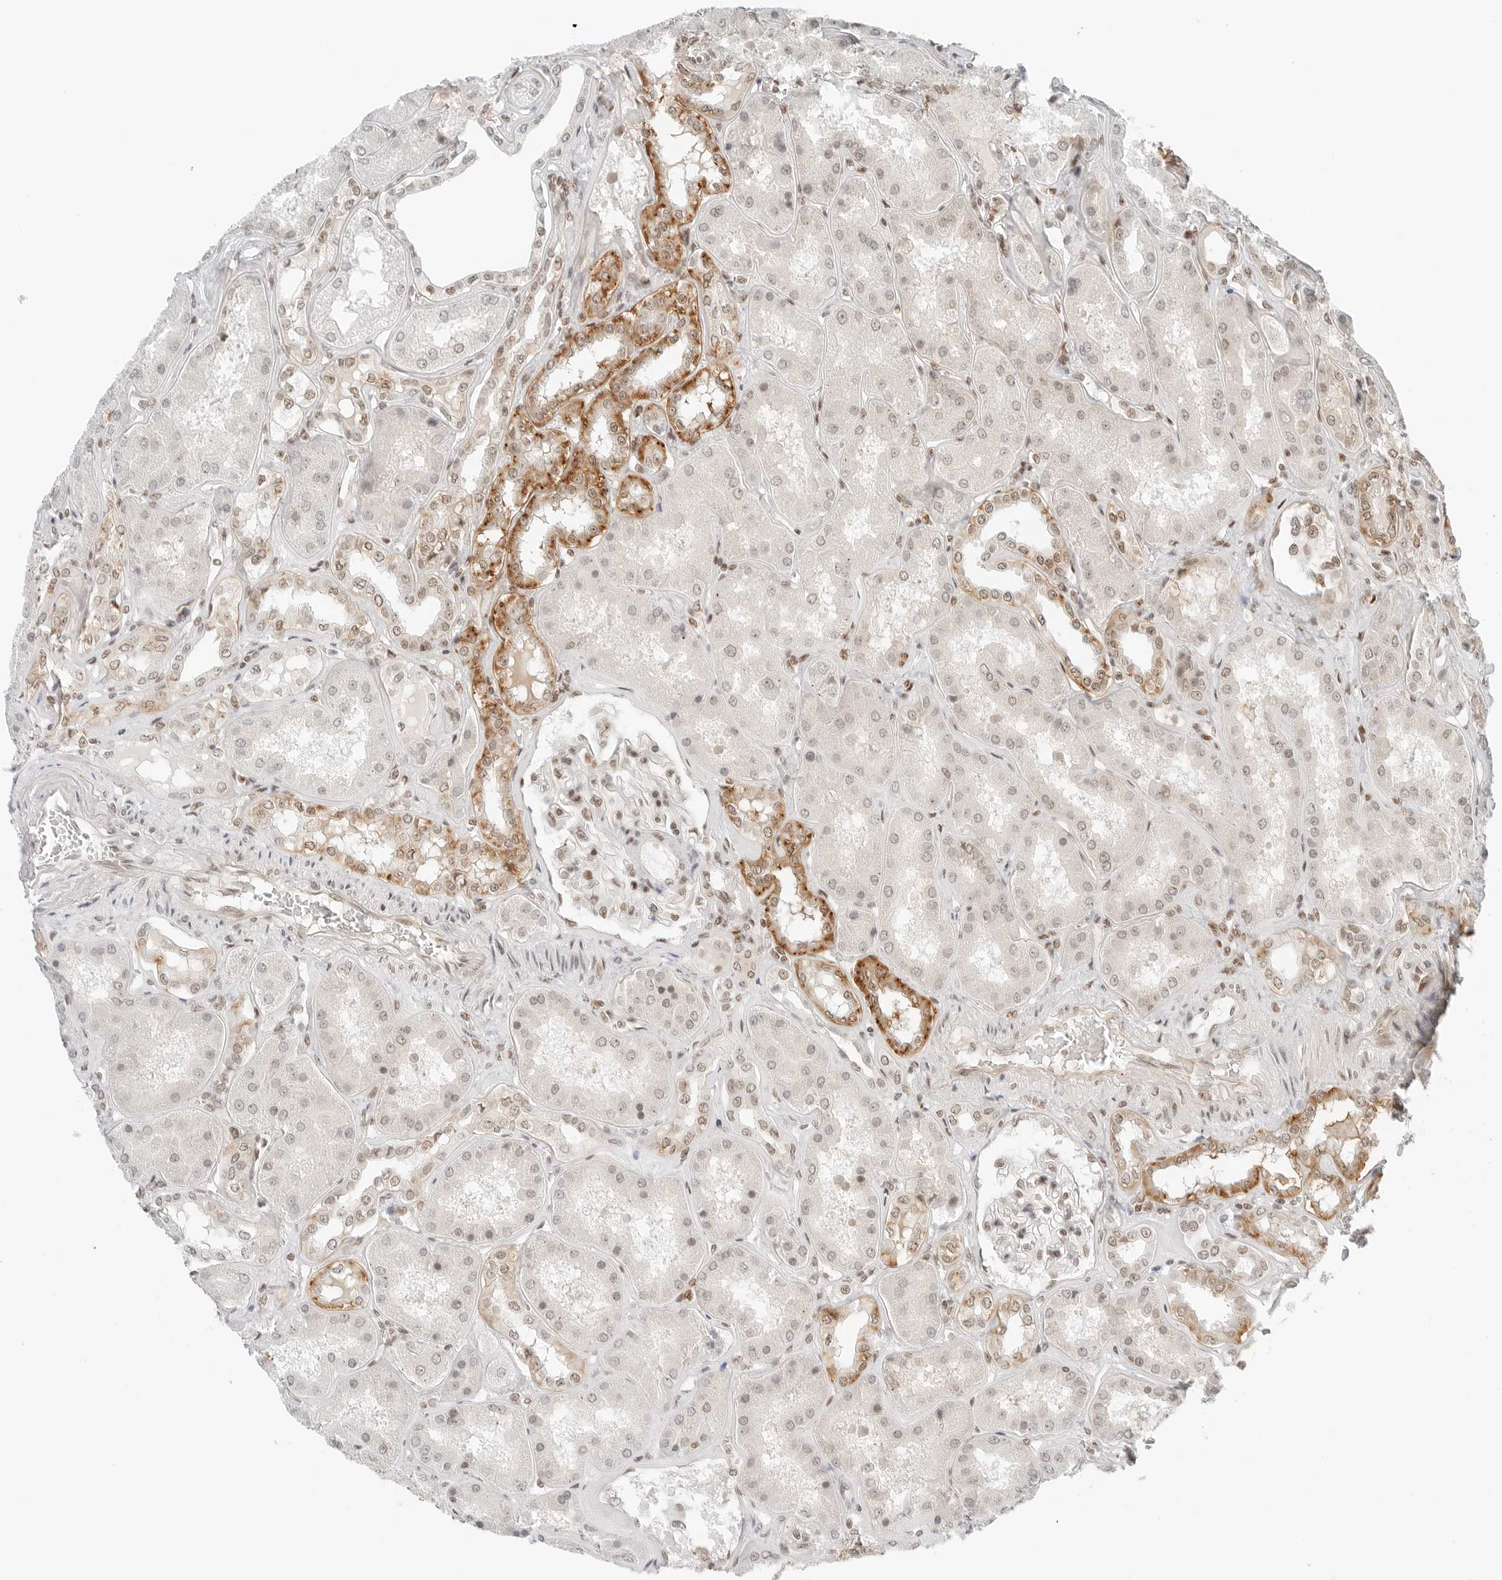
{"staining": {"intensity": "strong", "quantity": "25%-75%", "location": "nuclear"}, "tissue": "kidney", "cell_type": "Cells in glomeruli", "image_type": "normal", "snomed": [{"axis": "morphology", "description": "Normal tissue, NOS"}, {"axis": "topography", "description": "Kidney"}], "caption": "DAB immunohistochemical staining of unremarkable kidney exhibits strong nuclear protein staining in approximately 25%-75% of cells in glomeruli. (Brightfield microscopy of DAB IHC at high magnification).", "gene": "CRTC2", "patient": {"sex": "female", "age": 56}}